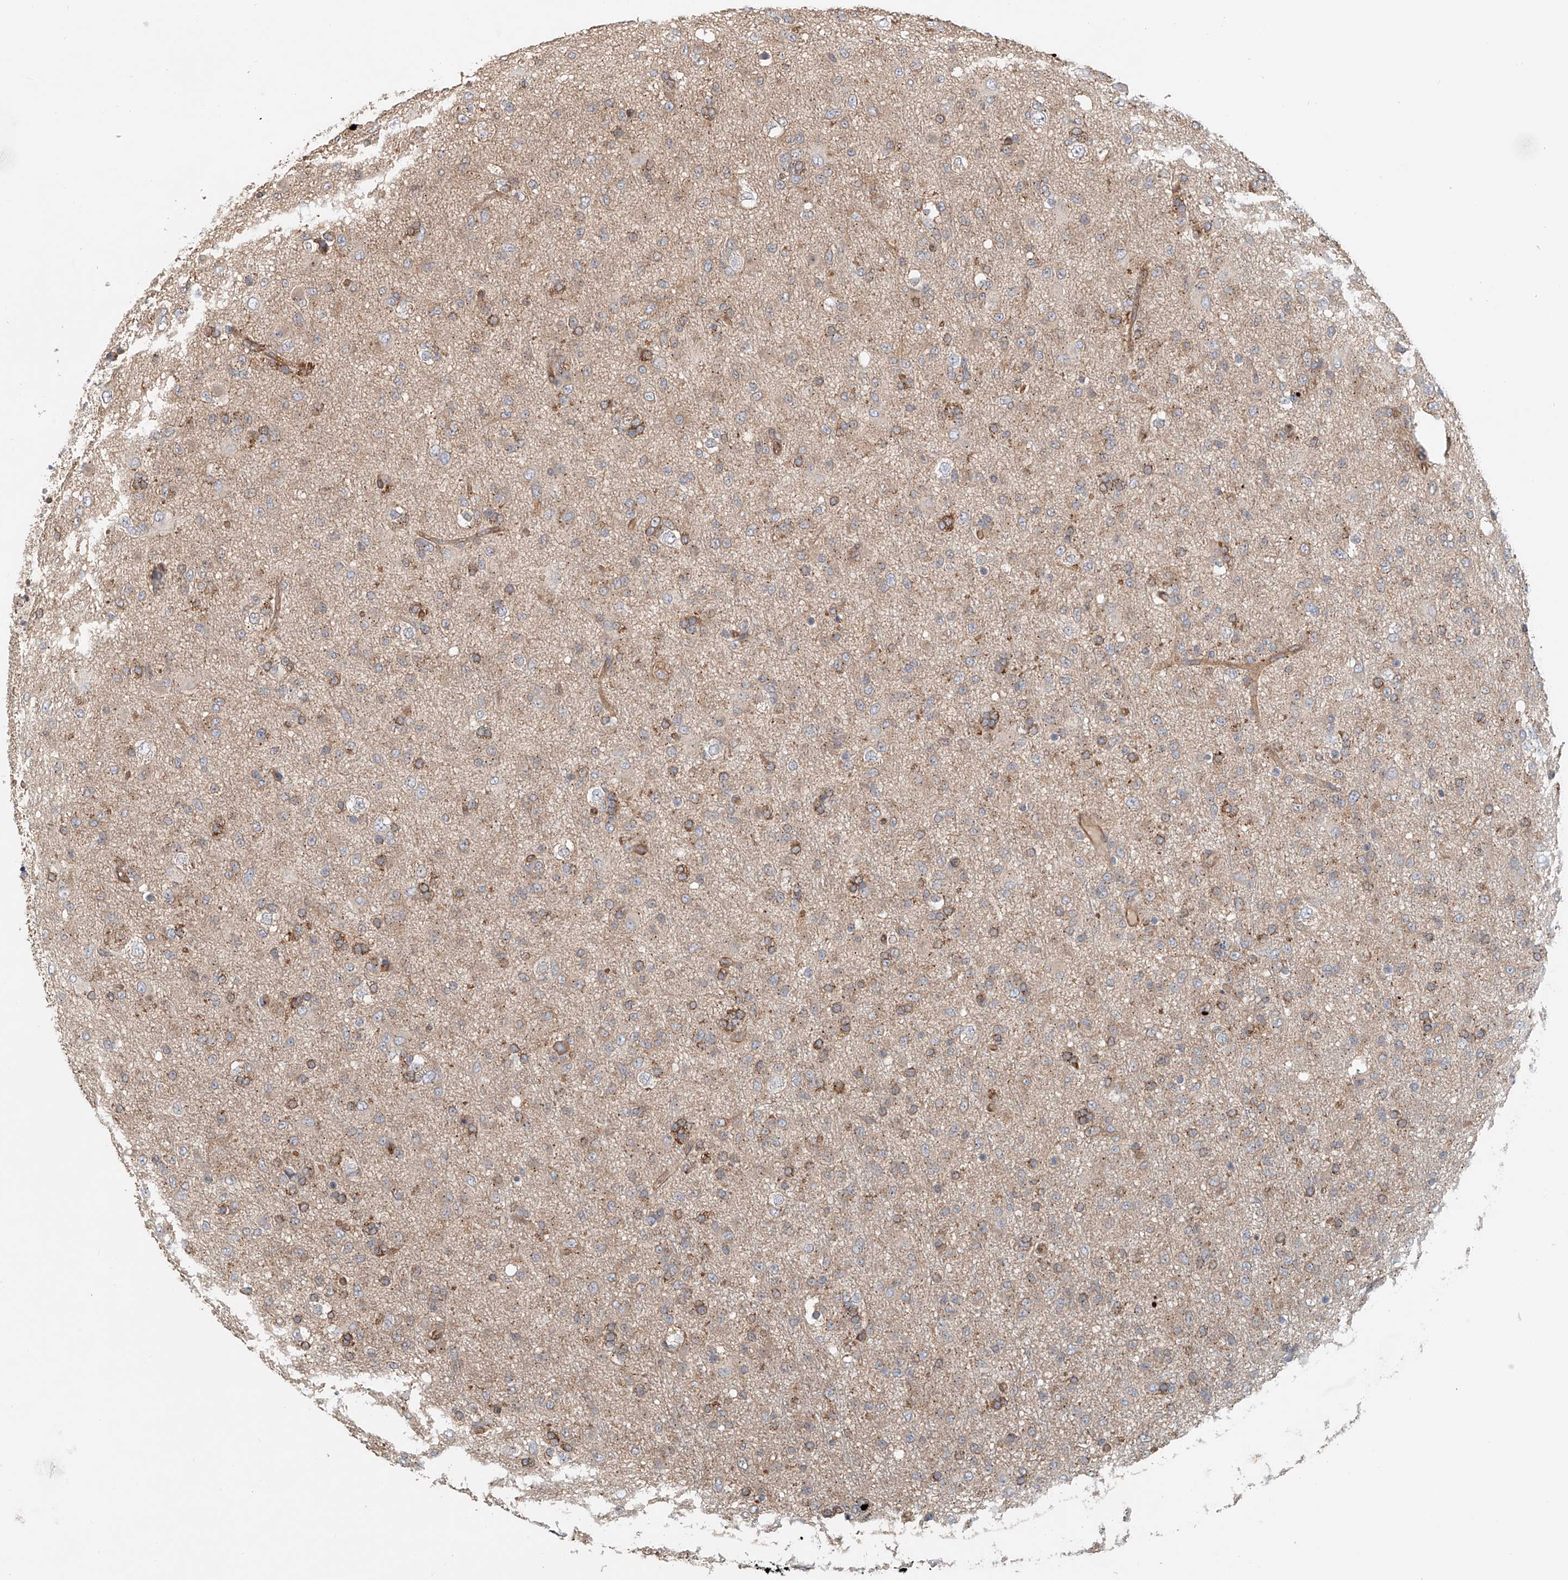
{"staining": {"intensity": "moderate", "quantity": "<25%", "location": "cytoplasmic/membranous"}, "tissue": "glioma", "cell_type": "Tumor cells", "image_type": "cancer", "snomed": [{"axis": "morphology", "description": "Glioma, malignant, Low grade"}, {"axis": "topography", "description": "Brain"}], "caption": "Immunohistochemistry (IHC) histopathology image of human low-grade glioma (malignant) stained for a protein (brown), which reveals low levels of moderate cytoplasmic/membranous staining in approximately <25% of tumor cells.", "gene": "FRYL", "patient": {"sex": "male", "age": 65}}